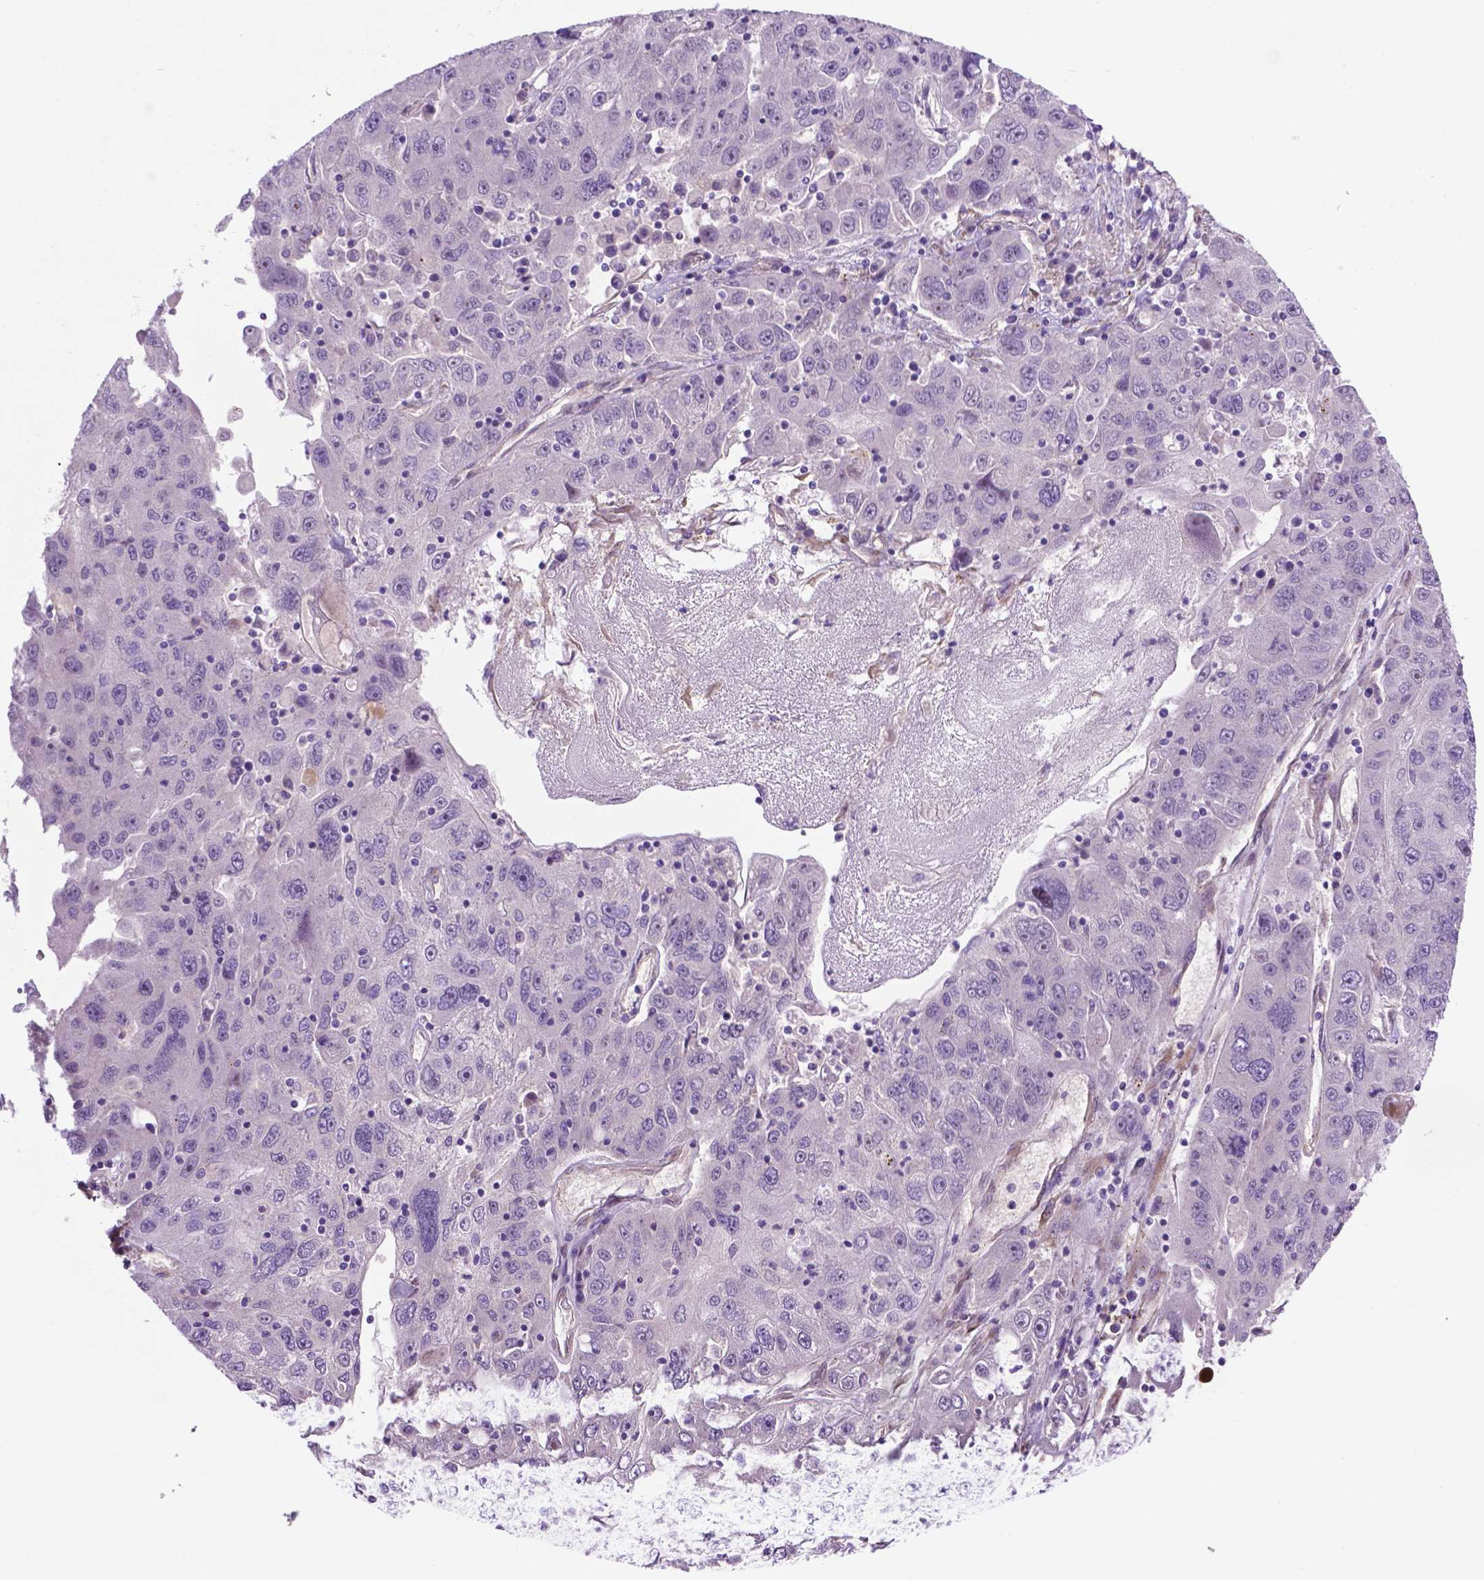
{"staining": {"intensity": "negative", "quantity": "none", "location": "none"}, "tissue": "stomach cancer", "cell_type": "Tumor cells", "image_type": "cancer", "snomed": [{"axis": "morphology", "description": "Adenocarcinoma, NOS"}, {"axis": "topography", "description": "Stomach"}], "caption": "Adenocarcinoma (stomach) stained for a protein using immunohistochemistry exhibits no expression tumor cells.", "gene": "CCER2", "patient": {"sex": "male", "age": 56}}